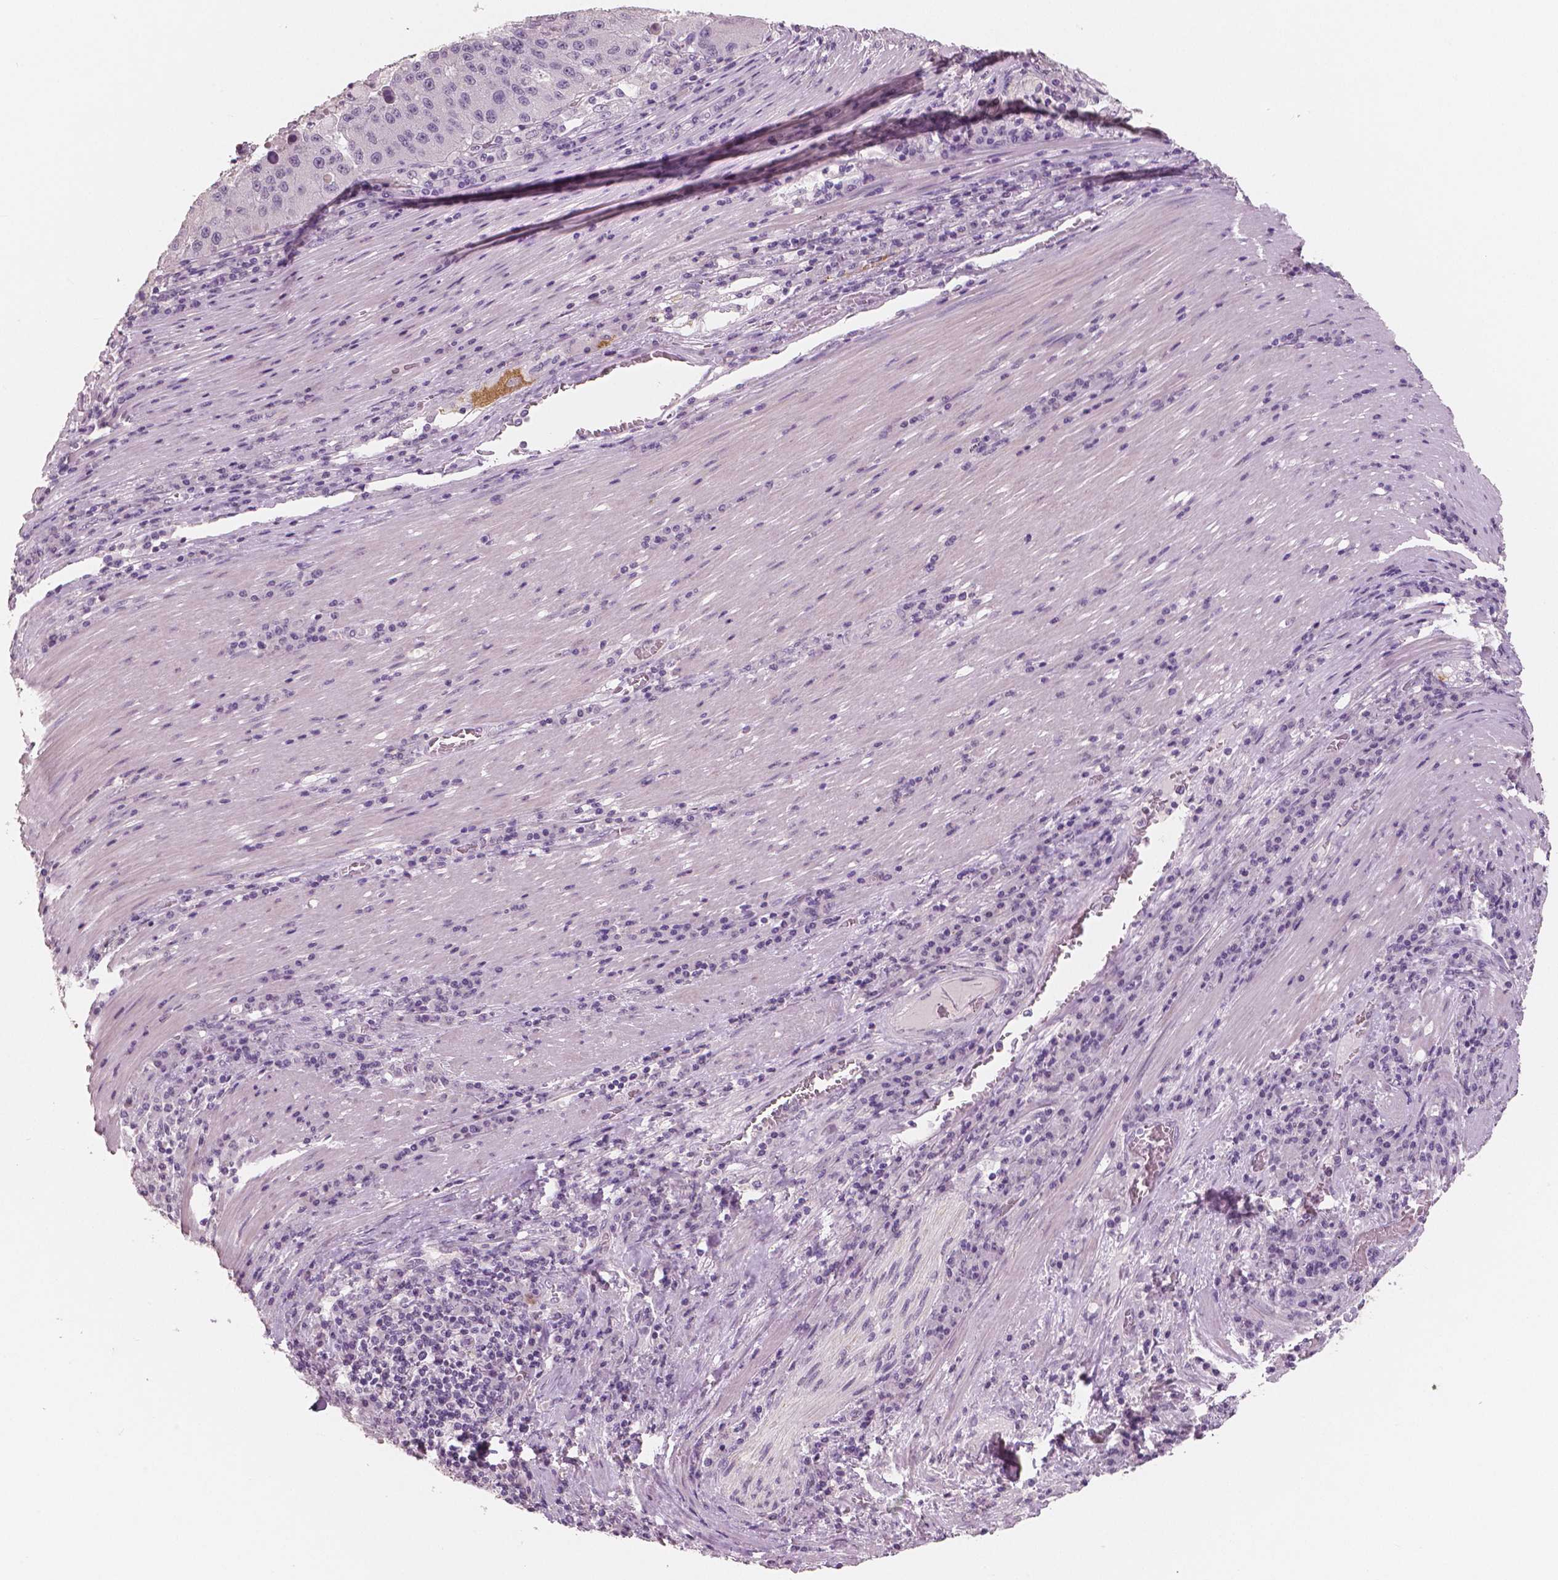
{"staining": {"intensity": "negative", "quantity": "none", "location": "none"}, "tissue": "stomach cancer", "cell_type": "Tumor cells", "image_type": "cancer", "snomed": [{"axis": "morphology", "description": "Adenocarcinoma, NOS"}, {"axis": "topography", "description": "Stomach"}], "caption": "Image shows no protein expression in tumor cells of adenocarcinoma (stomach) tissue. (Brightfield microscopy of DAB immunohistochemistry at high magnification).", "gene": "NECAB1", "patient": {"sex": "male", "age": 71}}